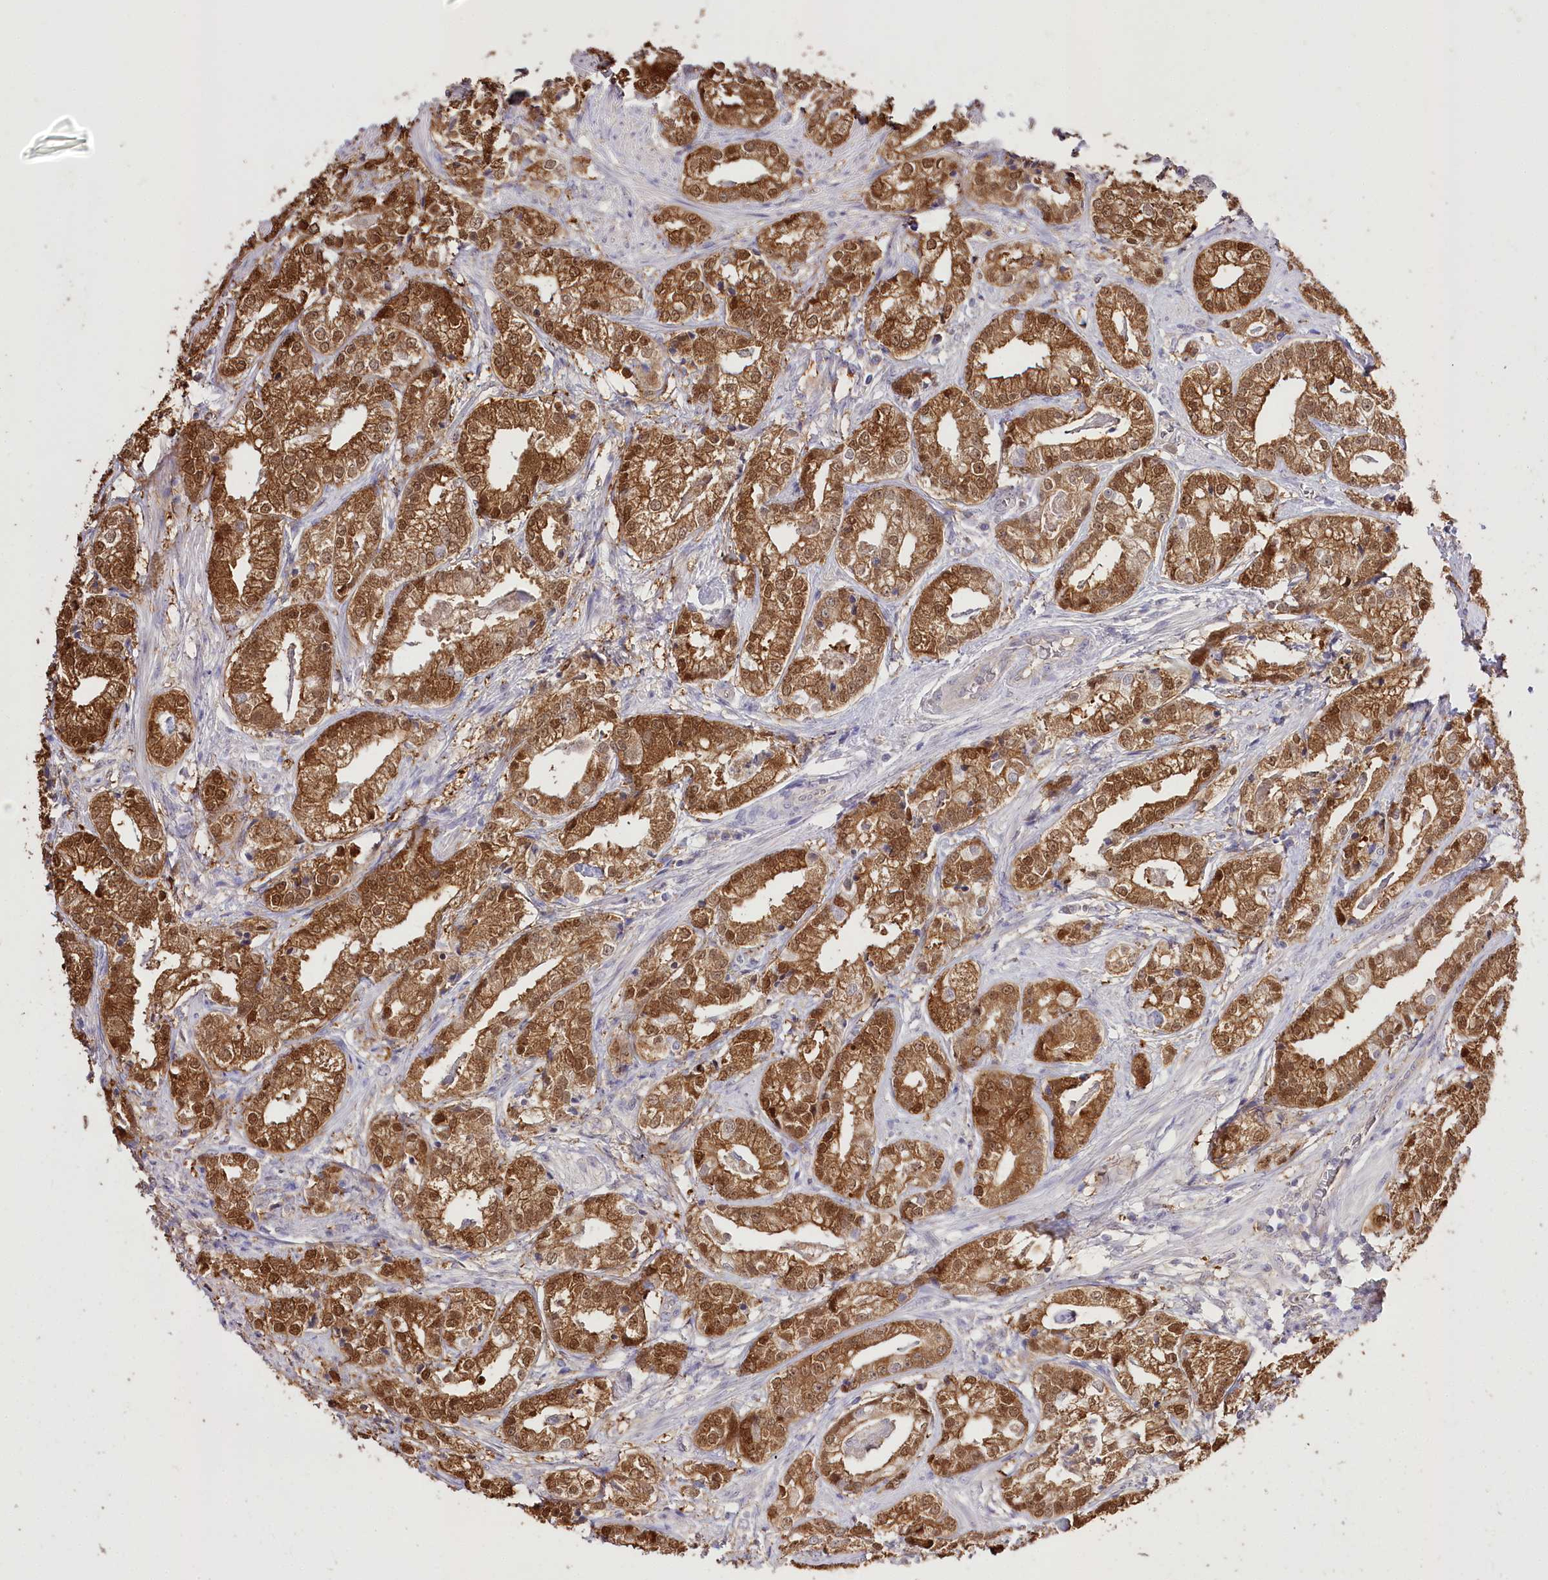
{"staining": {"intensity": "moderate", "quantity": ">75%", "location": "cytoplasmic/membranous,nuclear"}, "tissue": "prostate cancer", "cell_type": "Tumor cells", "image_type": "cancer", "snomed": [{"axis": "morphology", "description": "Adenocarcinoma, High grade"}, {"axis": "topography", "description": "Prostate"}], "caption": "Approximately >75% of tumor cells in adenocarcinoma (high-grade) (prostate) display moderate cytoplasmic/membranous and nuclear protein positivity as visualized by brown immunohistochemical staining.", "gene": "R3HDM2", "patient": {"sex": "male", "age": 69}}